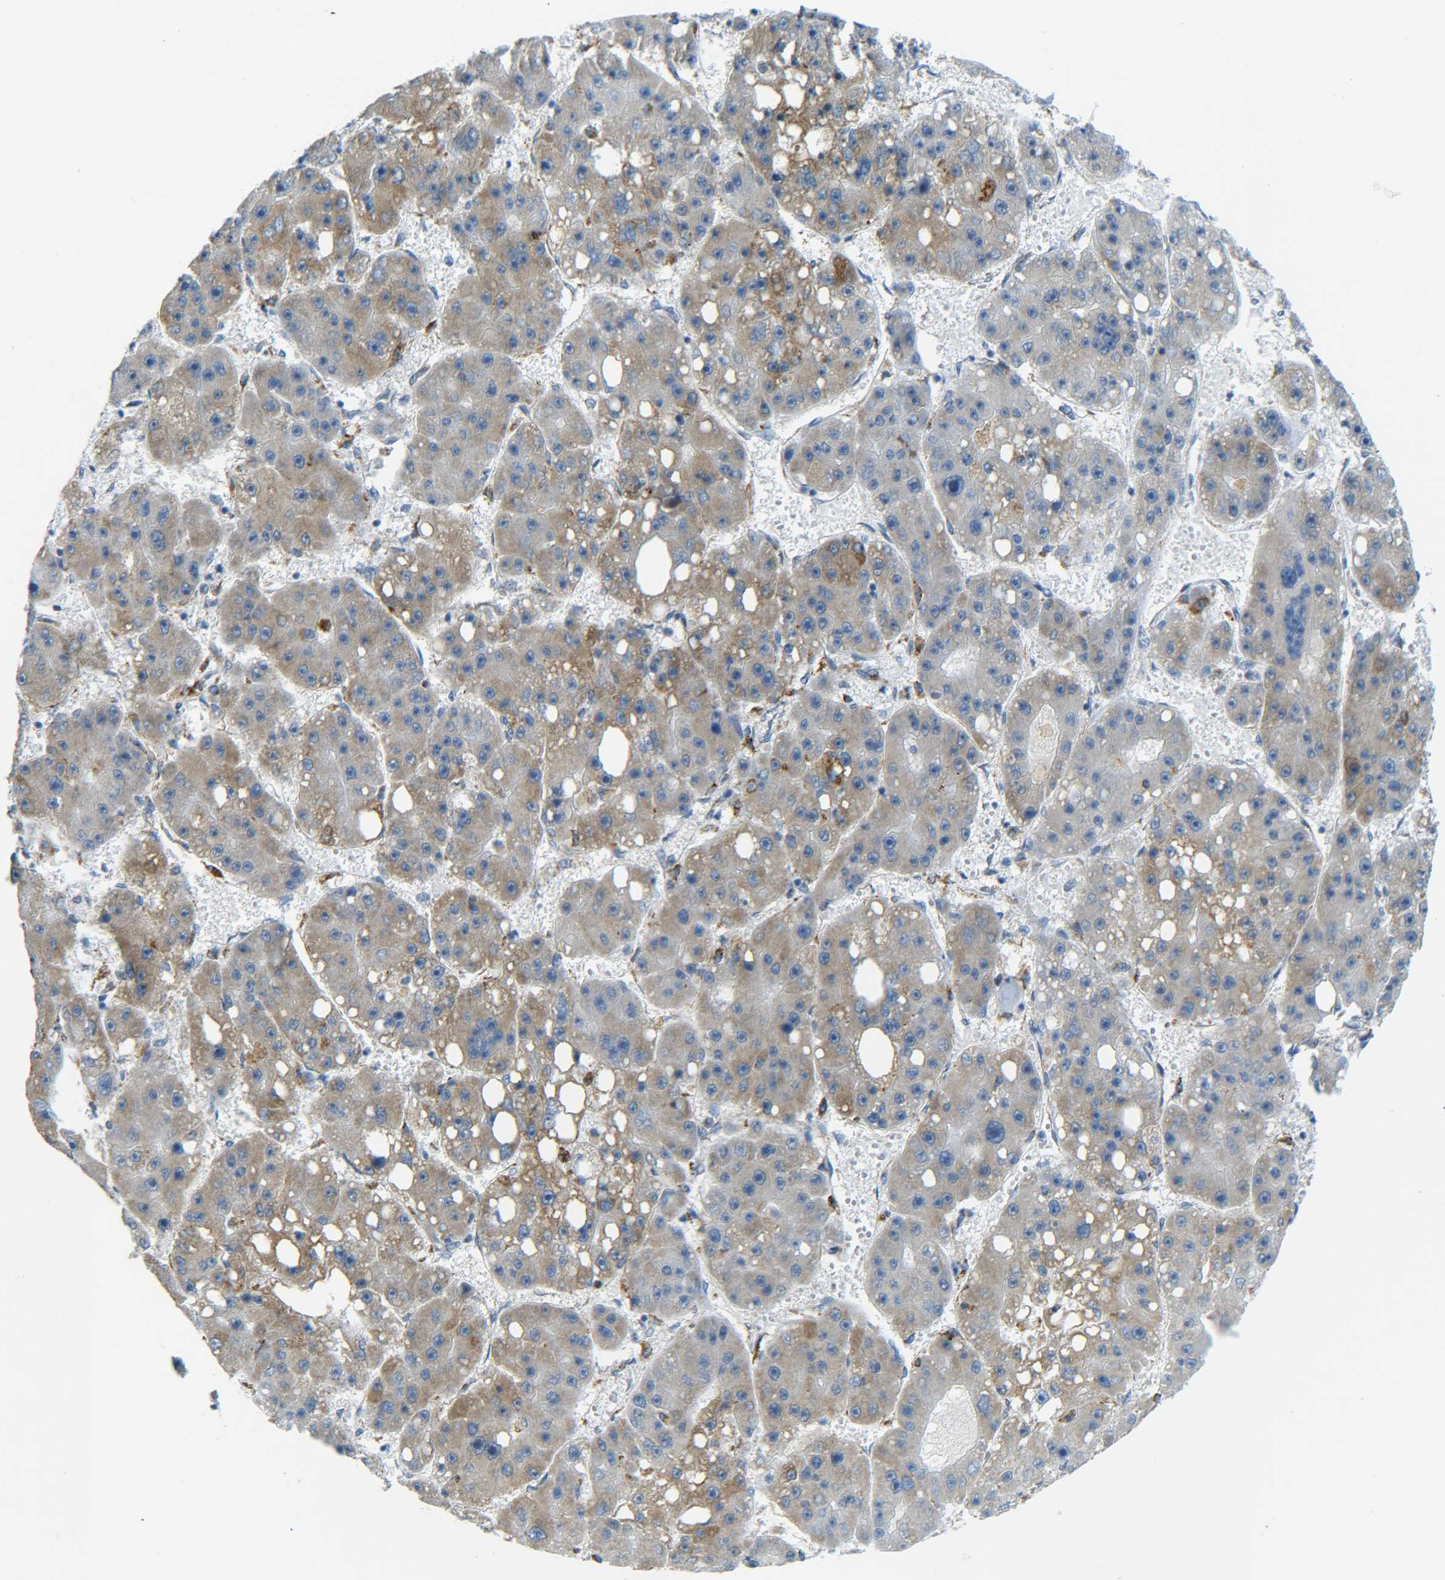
{"staining": {"intensity": "moderate", "quantity": "25%-75%", "location": "cytoplasmic/membranous"}, "tissue": "liver cancer", "cell_type": "Tumor cells", "image_type": "cancer", "snomed": [{"axis": "morphology", "description": "Carcinoma, Hepatocellular, NOS"}, {"axis": "topography", "description": "Liver"}], "caption": "This micrograph demonstrates liver cancer stained with immunohistochemistry (IHC) to label a protein in brown. The cytoplasmic/membranous of tumor cells show moderate positivity for the protein. Nuclei are counter-stained blue.", "gene": "CYB5R1", "patient": {"sex": "female", "age": 61}}